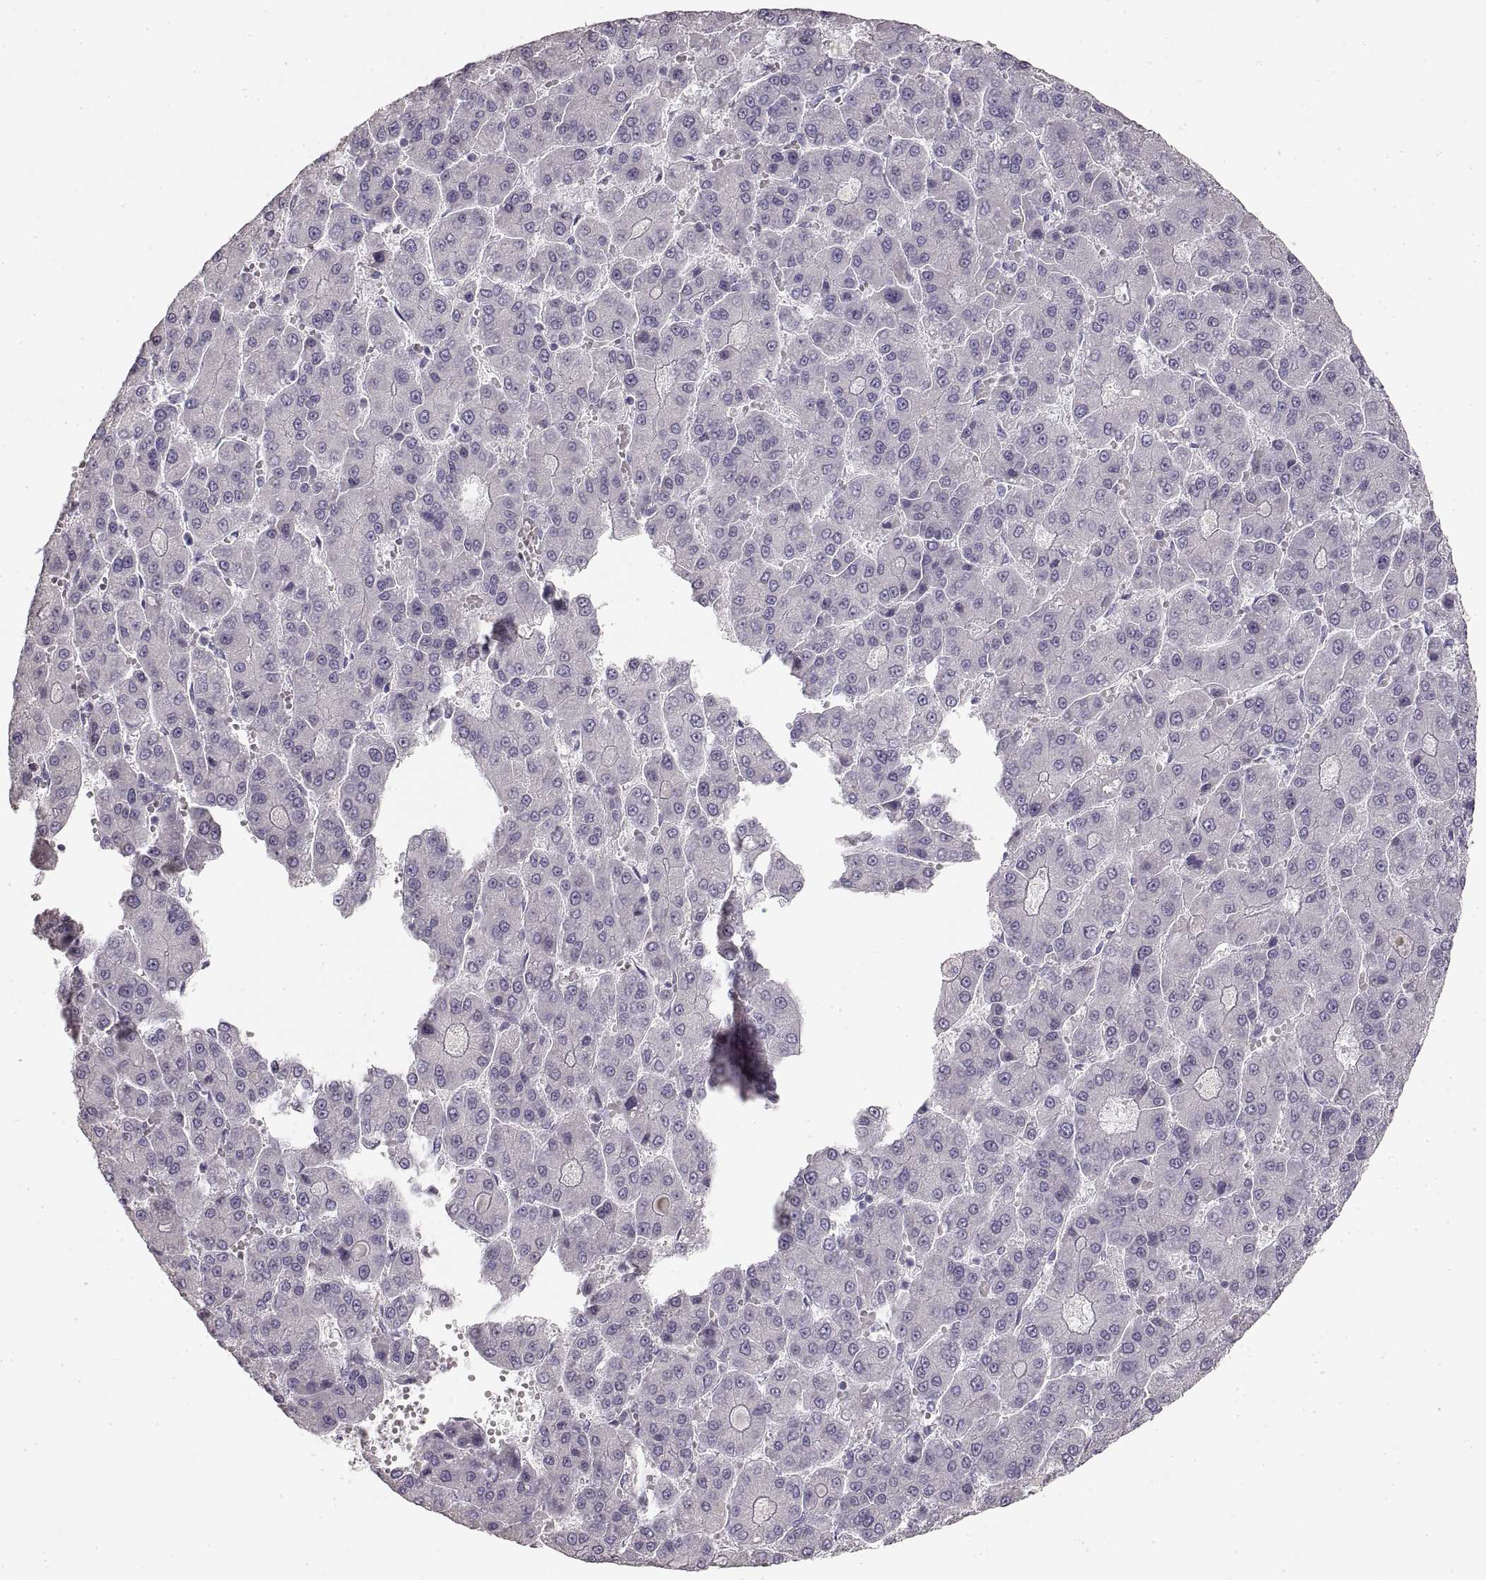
{"staining": {"intensity": "negative", "quantity": "none", "location": "none"}, "tissue": "liver cancer", "cell_type": "Tumor cells", "image_type": "cancer", "snomed": [{"axis": "morphology", "description": "Carcinoma, Hepatocellular, NOS"}, {"axis": "topography", "description": "Liver"}], "caption": "Liver cancer (hepatocellular carcinoma) stained for a protein using IHC shows no staining tumor cells.", "gene": "ZP3", "patient": {"sex": "male", "age": 70}}